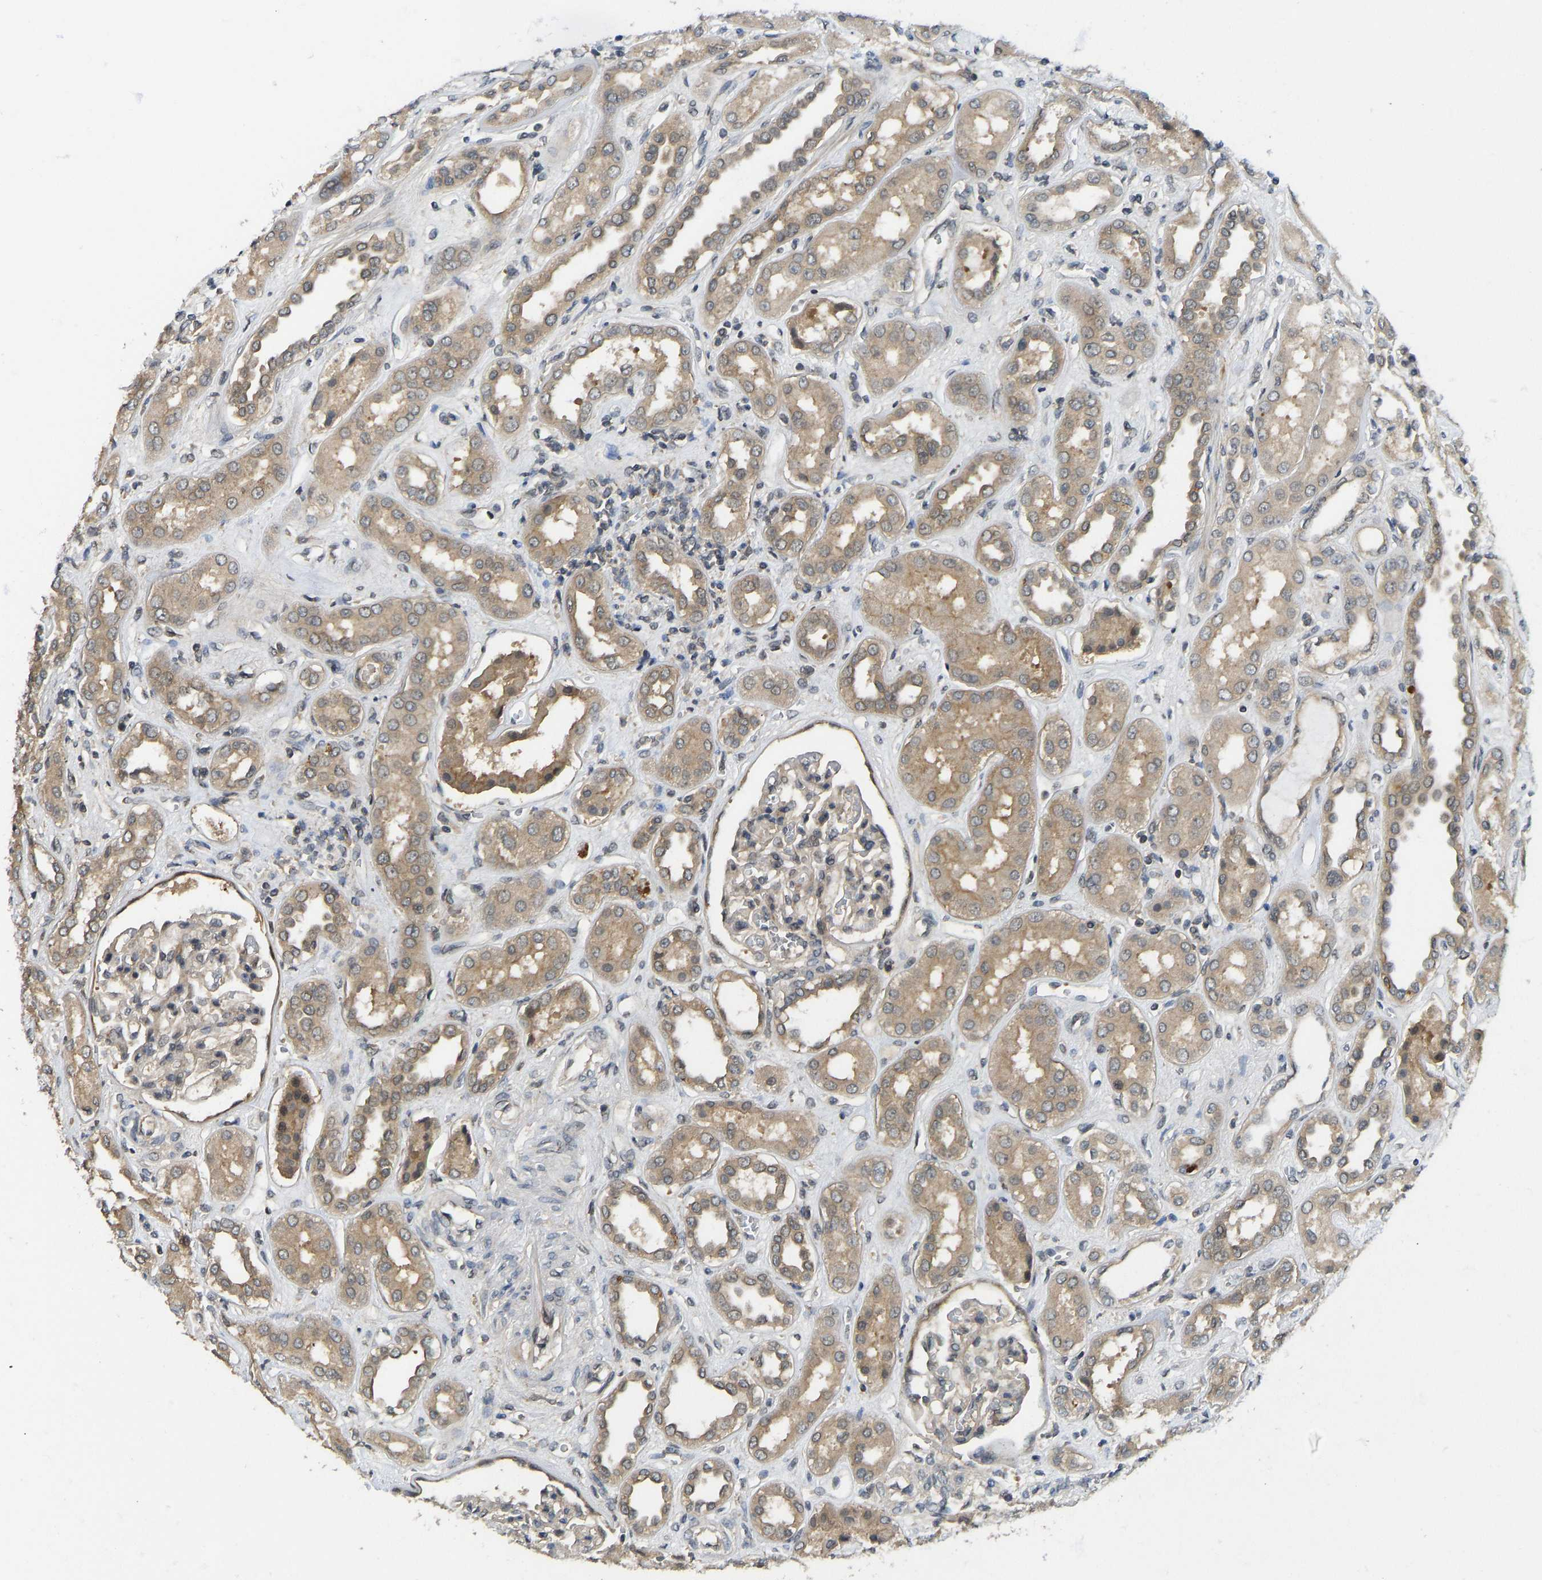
{"staining": {"intensity": "weak", "quantity": "<25%", "location": "cytoplasmic/membranous"}, "tissue": "kidney", "cell_type": "Cells in glomeruli", "image_type": "normal", "snomed": [{"axis": "morphology", "description": "Normal tissue, NOS"}, {"axis": "topography", "description": "Kidney"}], "caption": "Protein analysis of normal kidney reveals no significant positivity in cells in glomeruli. The staining is performed using DAB brown chromogen with nuclei counter-stained in using hematoxylin.", "gene": "NDRG3", "patient": {"sex": "male", "age": 59}}